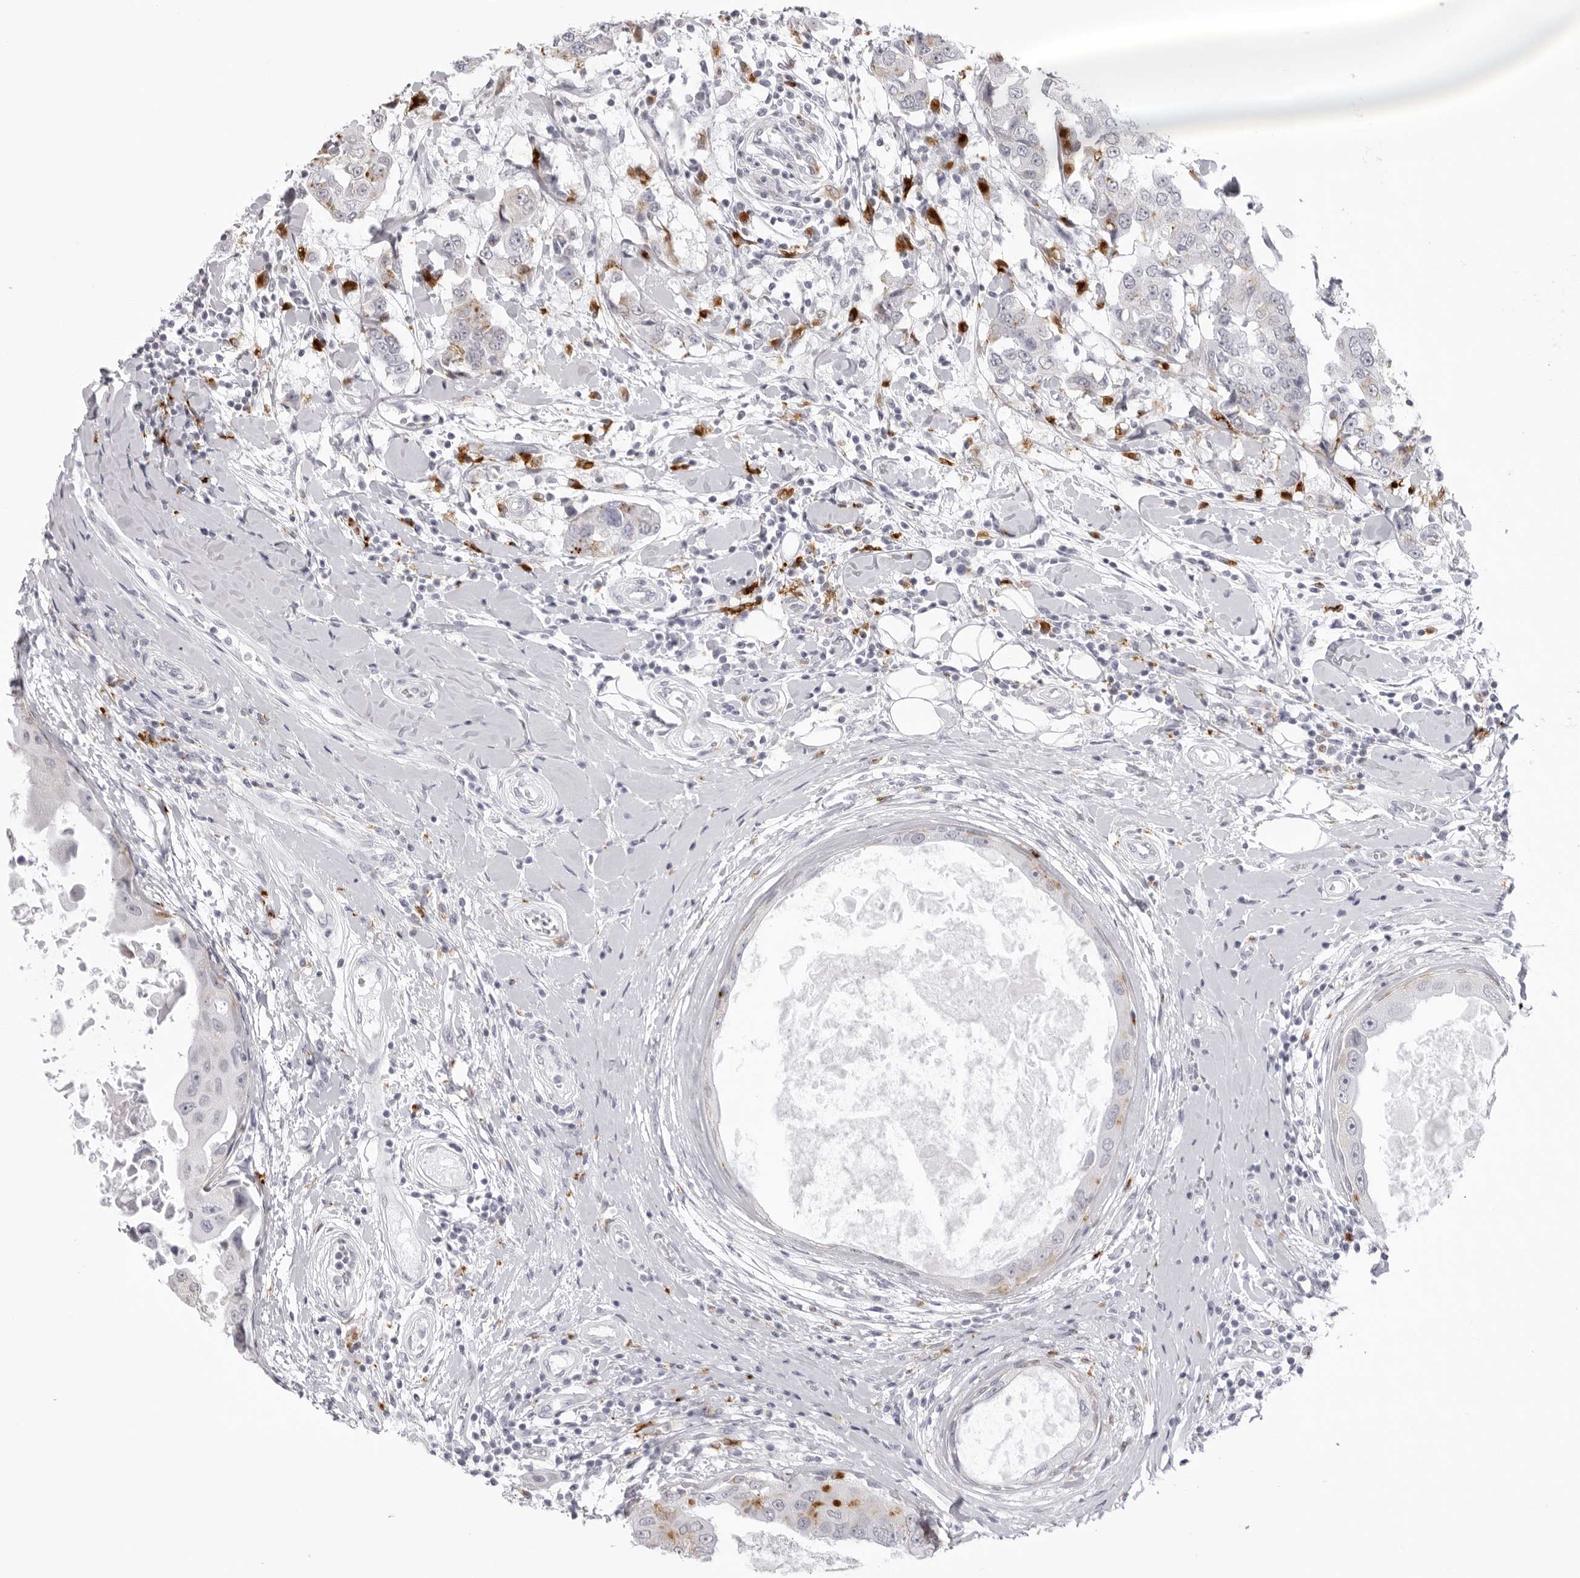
{"staining": {"intensity": "negative", "quantity": "none", "location": "none"}, "tissue": "breast cancer", "cell_type": "Tumor cells", "image_type": "cancer", "snomed": [{"axis": "morphology", "description": "Duct carcinoma"}, {"axis": "topography", "description": "Breast"}], "caption": "An IHC image of infiltrating ductal carcinoma (breast) is shown. There is no staining in tumor cells of infiltrating ductal carcinoma (breast).", "gene": "IL25", "patient": {"sex": "female", "age": 27}}